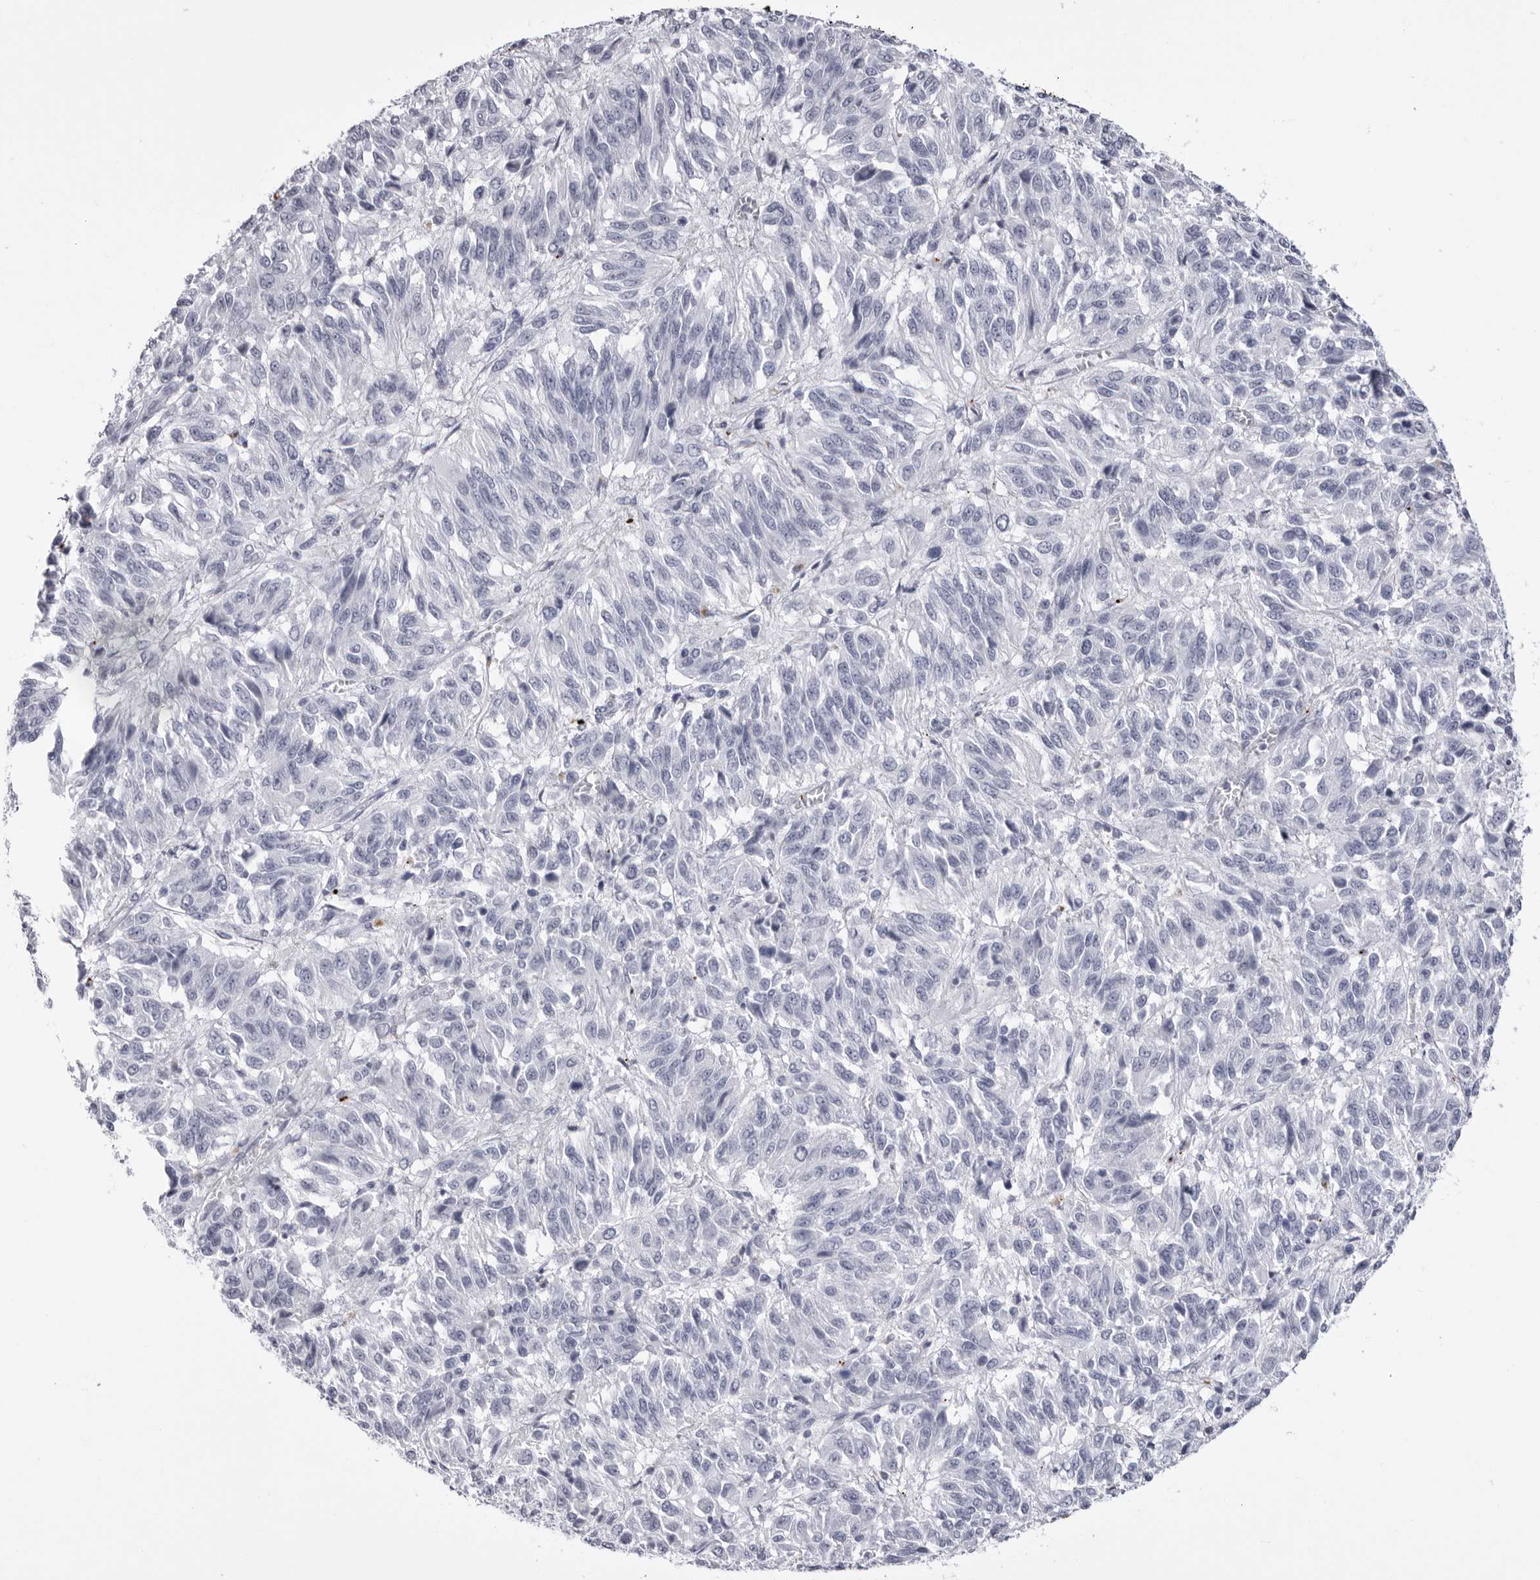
{"staining": {"intensity": "negative", "quantity": "none", "location": "none"}, "tissue": "melanoma", "cell_type": "Tumor cells", "image_type": "cancer", "snomed": [{"axis": "morphology", "description": "Malignant melanoma, Metastatic site"}, {"axis": "topography", "description": "Lung"}], "caption": "High magnification brightfield microscopy of melanoma stained with DAB (3,3'-diaminobenzidine) (brown) and counterstained with hematoxylin (blue): tumor cells show no significant expression.", "gene": "COL26A1", "patient": {"sex": "male", "age": 64}}